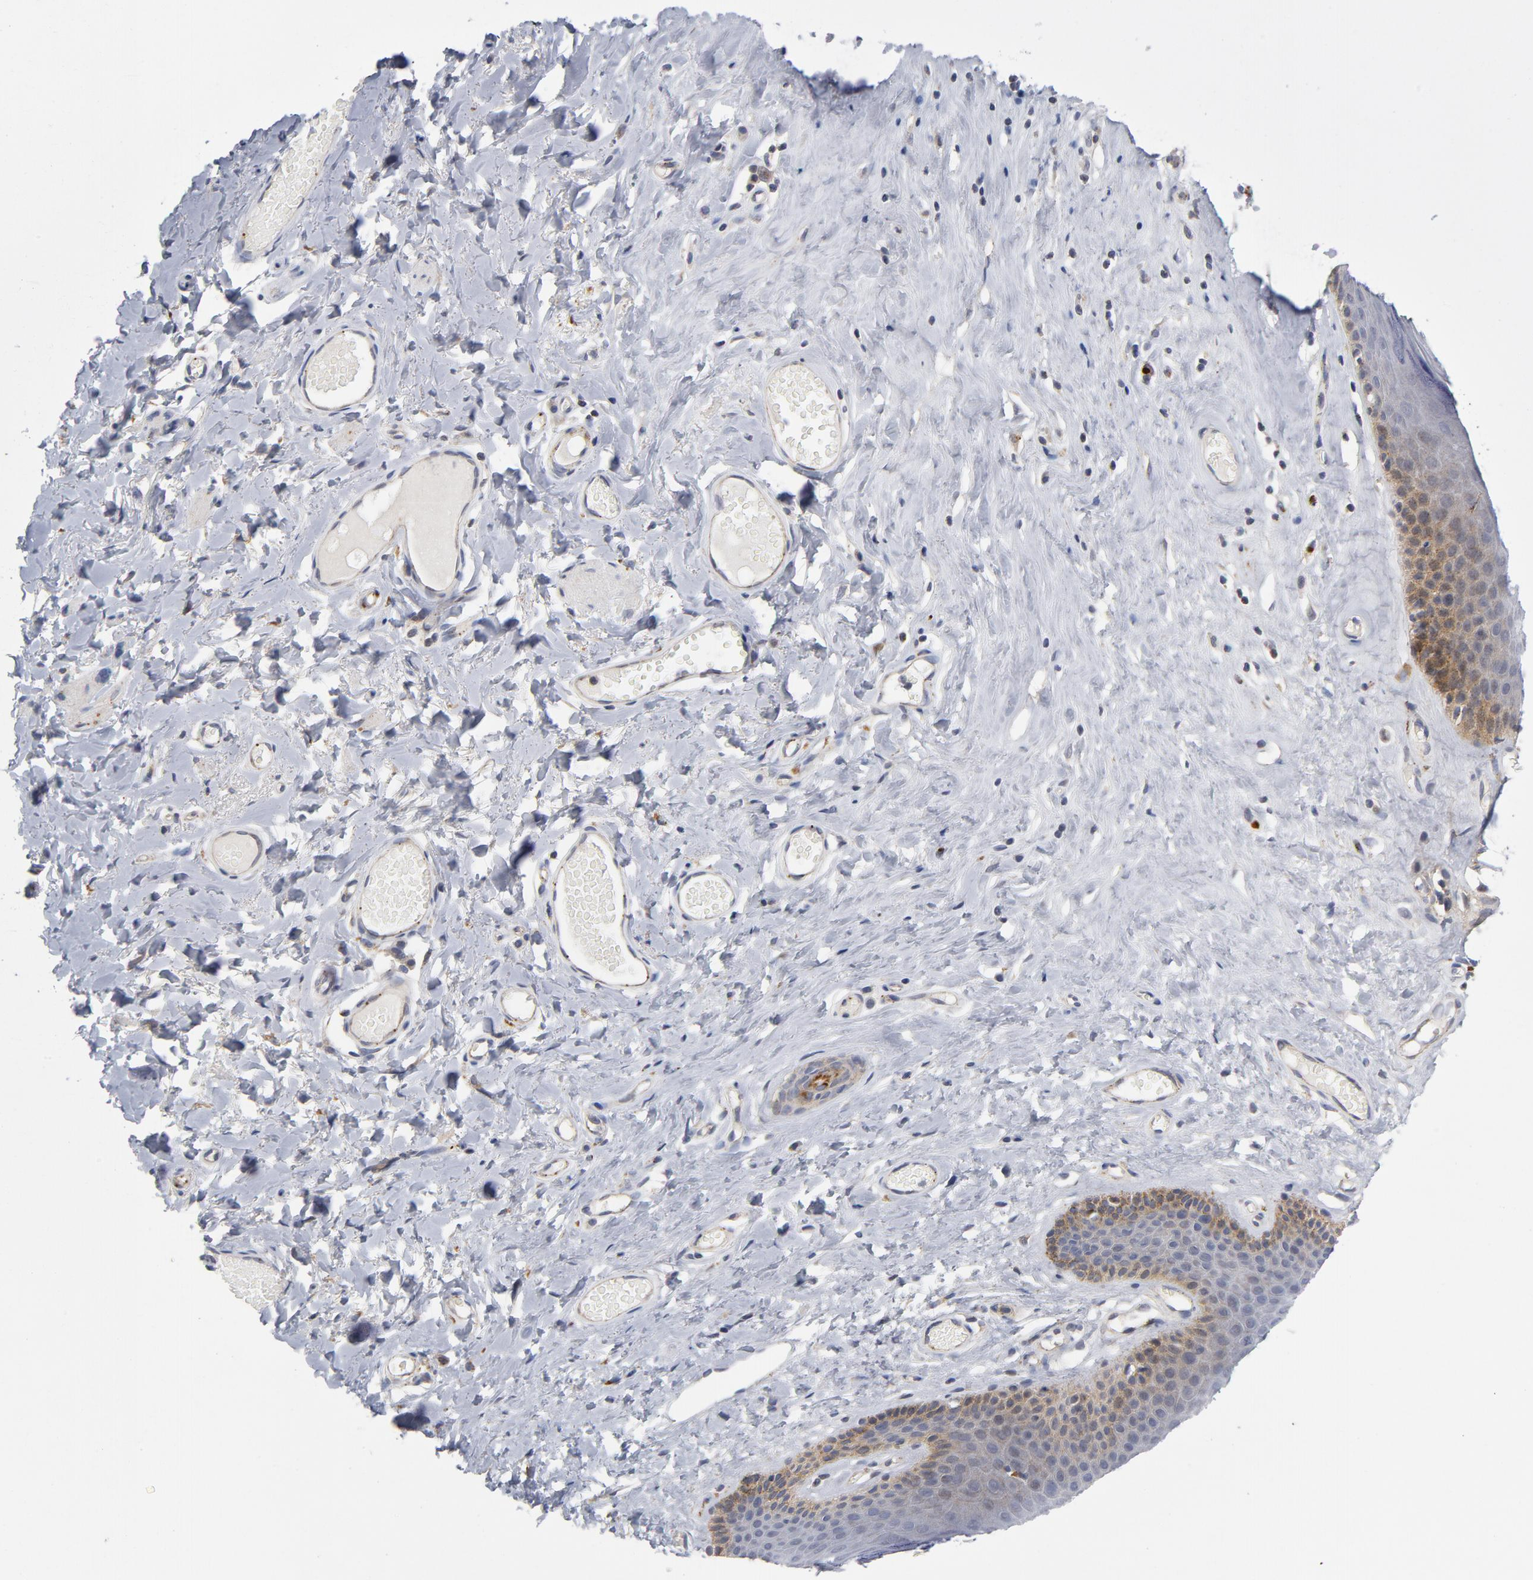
{"staining": {"intensity": "weak", "quantity": "<25%", "location": "cytoplasmic/membranous"}, "tissue": "skin", "cell_type": "Epidermal cells", "image_type": "normal", "snomed": [{"axis": "morphology", "description": "Normal tissue, NOS"}, {"axis": "morphology", "description": "Inflammation, NOS"}, {"axis": "topography", "description": "Vulva"}], "caption": "The immunohistochemistry photomicrograph has no significant positivity in epidermal cells of skin.", "gene": "AKT2", "patient": {"sex": "female", "age": 84}}